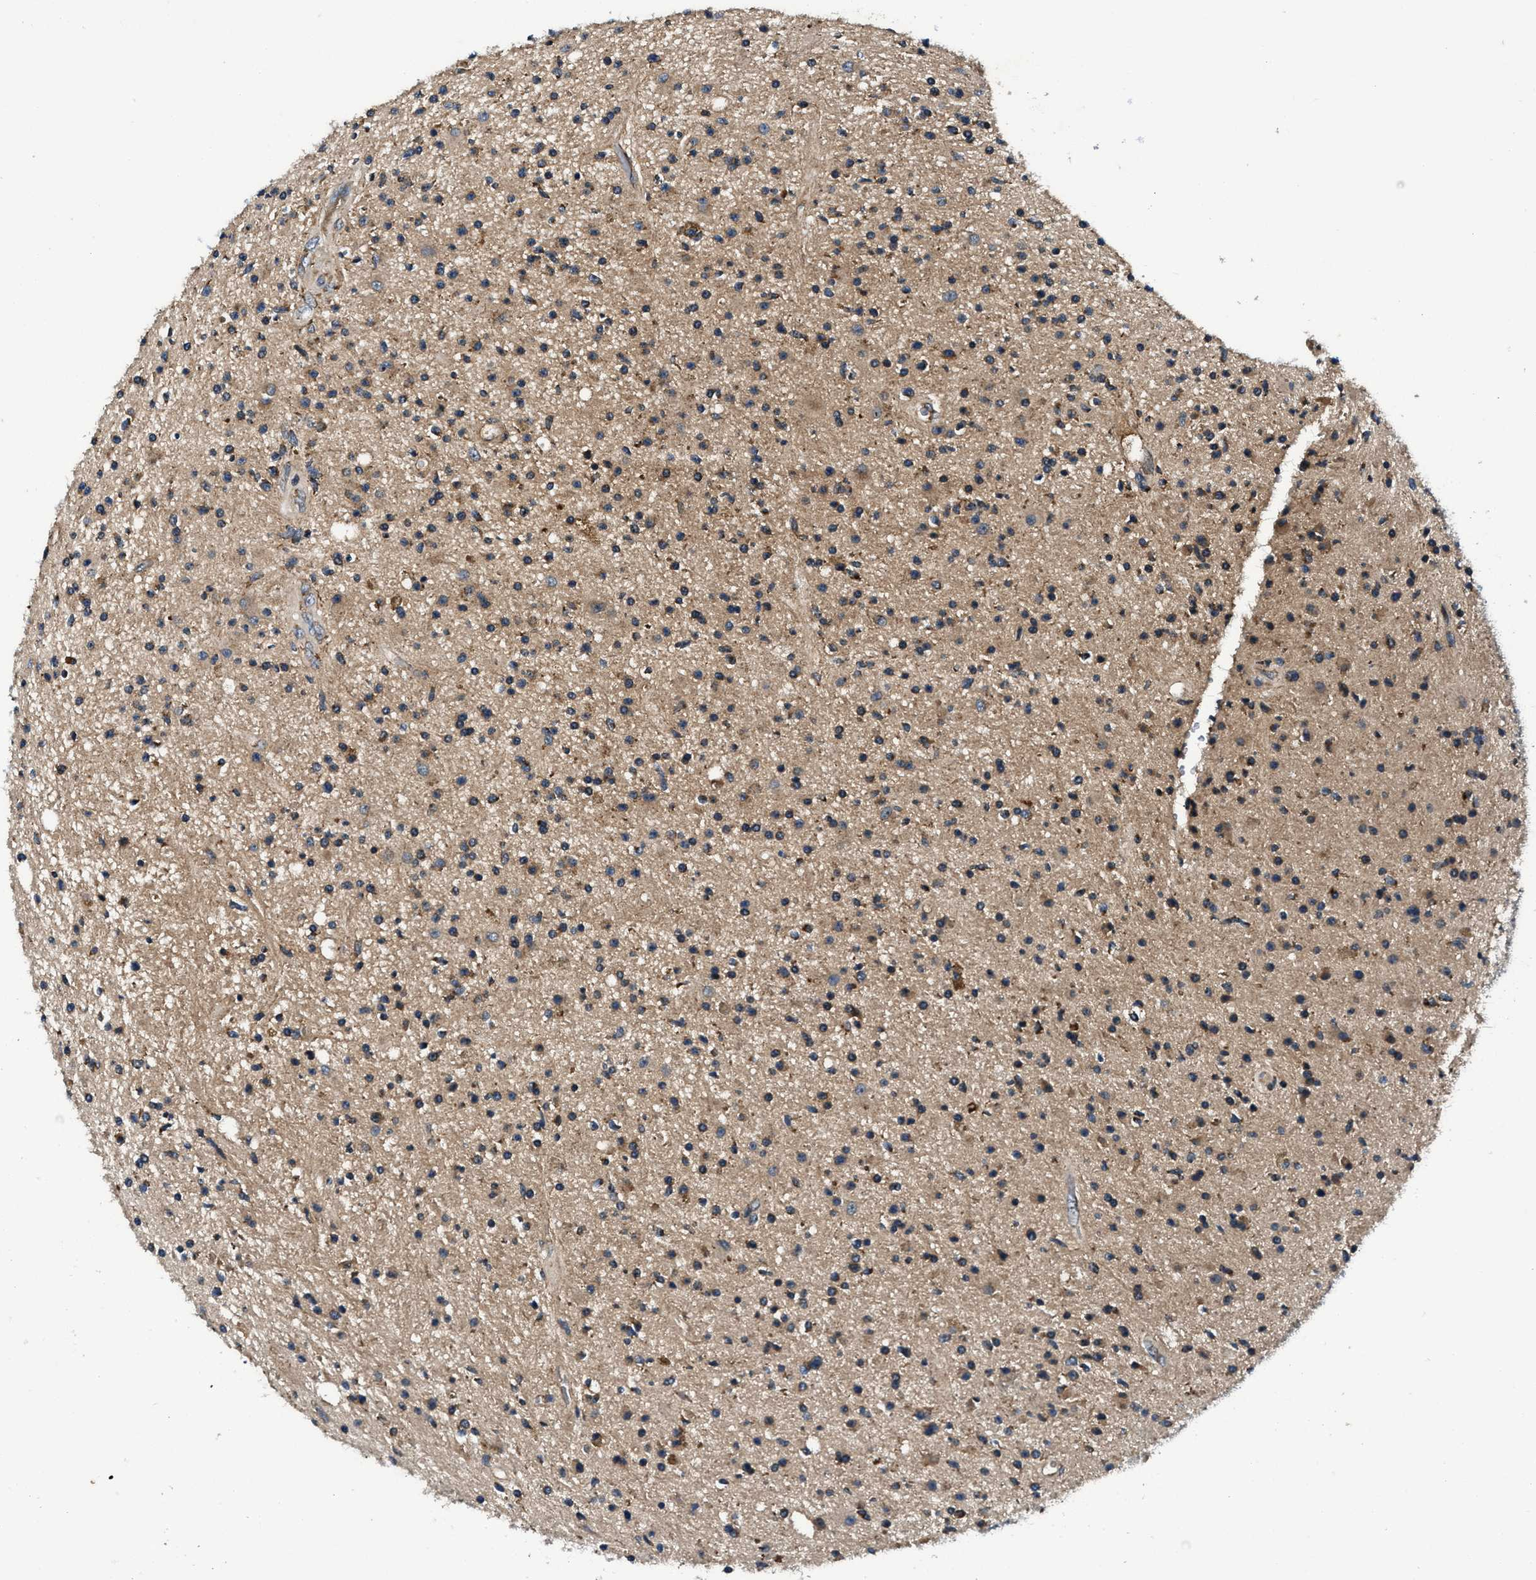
{"staining": {"intensity": "weak", "quantity": "25%-75%", "location": "cytoplasmic/membranous"}, "tissue": "glioma", "cell_type": "Tumor cells", "image_type": "cancer", "snomed": [{"axis": "morphology", "description": "Glioma, malignant, High grade"}, {"axis": "topography", "description": "Brain"}], "caption": "Protein expression analysis of human glioma reveals weak cytoplasmic/membranous expression in about 25%-75% of tumor cells.", "gene": "IMMT", "patient": {"sex": "male", "age": 33}}